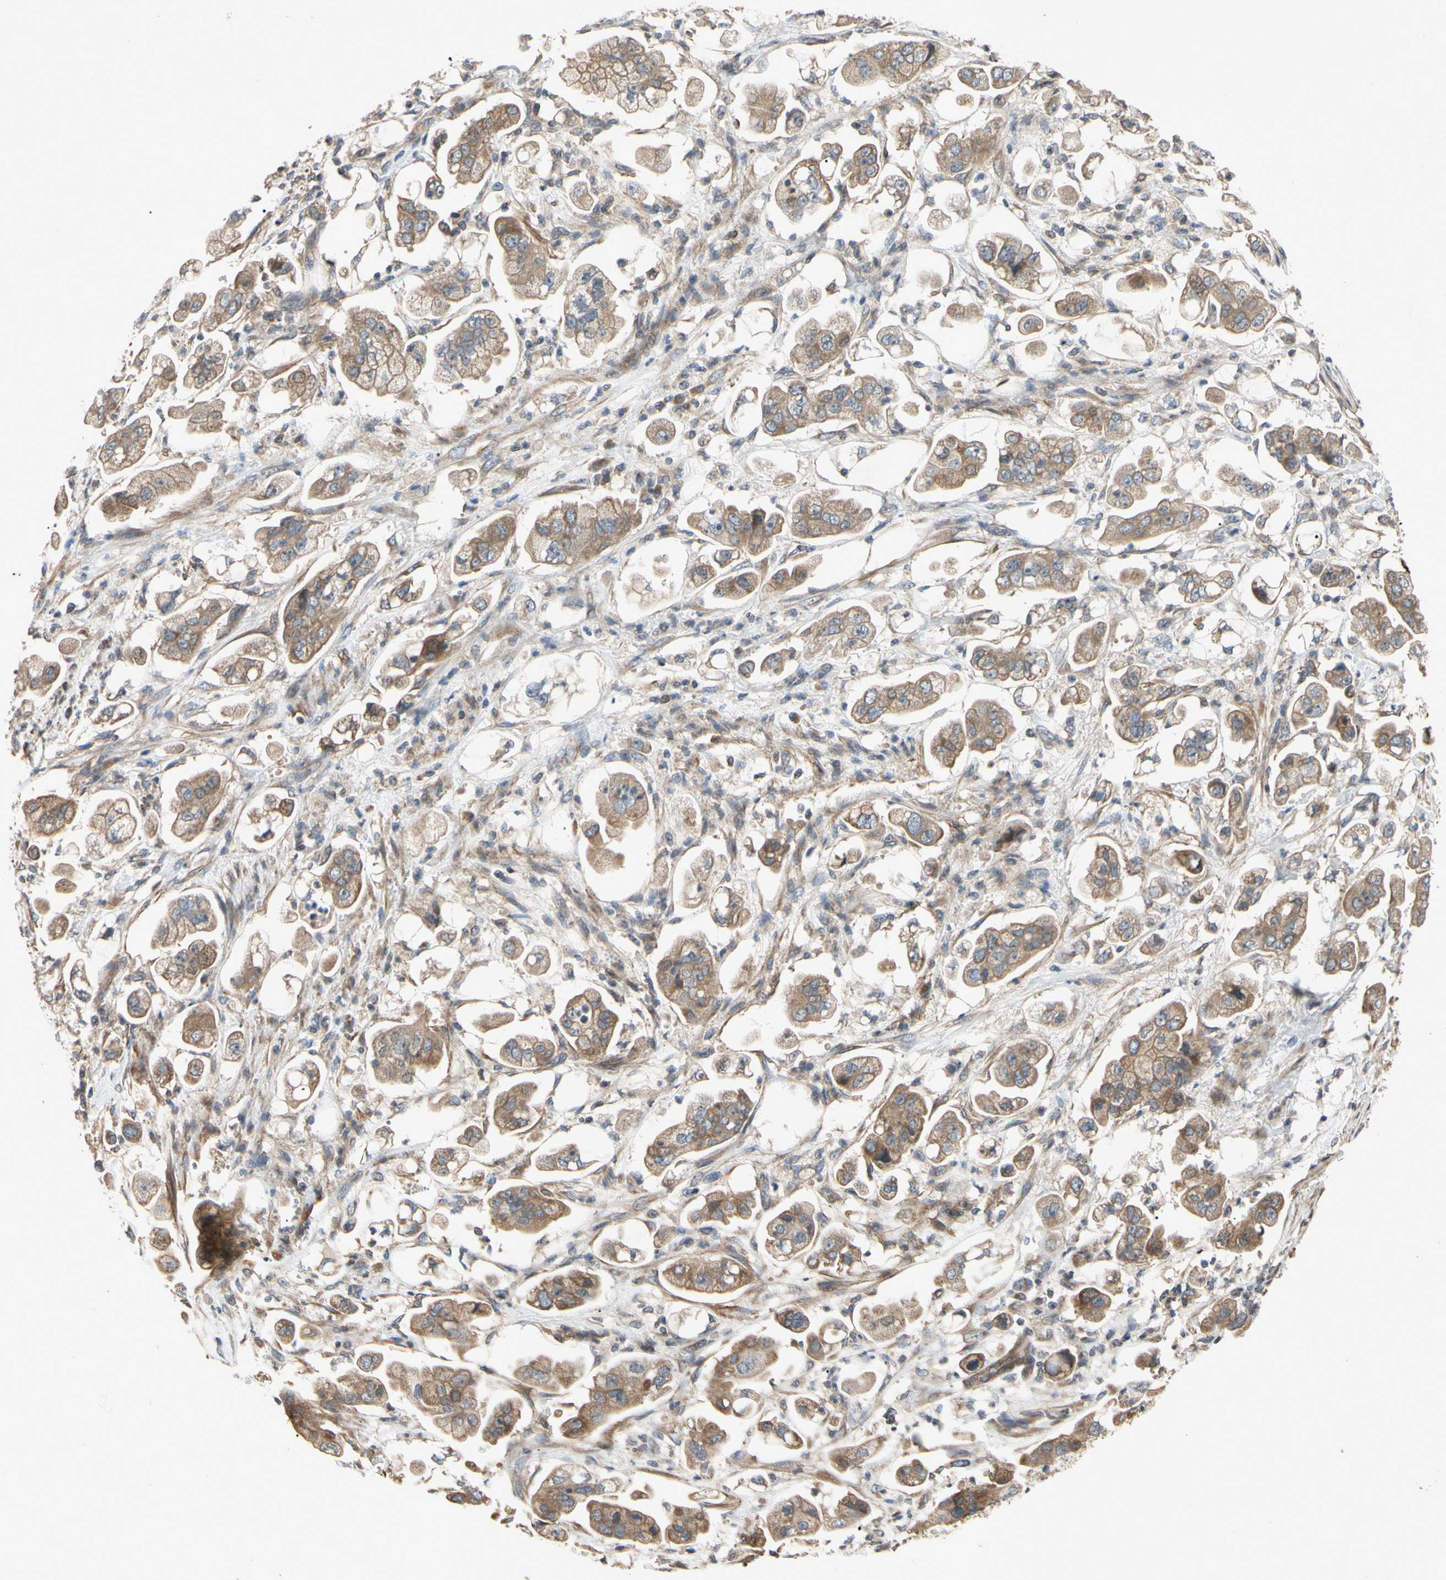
{"staining": {"intensity": "moderate", "quantity": ">75%", "location": "cytoplasmic/membranous"}, "tissue": "stomach cancer", "cell_type": "Tumor cells", "image_type": "cancer", "snomed": [{"axis": "morphology", "description": "Adenocarcinoma, NOS"}, {"axis": "topography", "description": "Stomach"}], "caption": "Brown immunohistochemical staining in human stomach cancer (adenocarcinoma) exhibits moderate cytoplasmic/membranous staining in approximately >75% of tumor cells.", "gene": "PARD6A", "patient": {"sex": "male", "age": 62}}